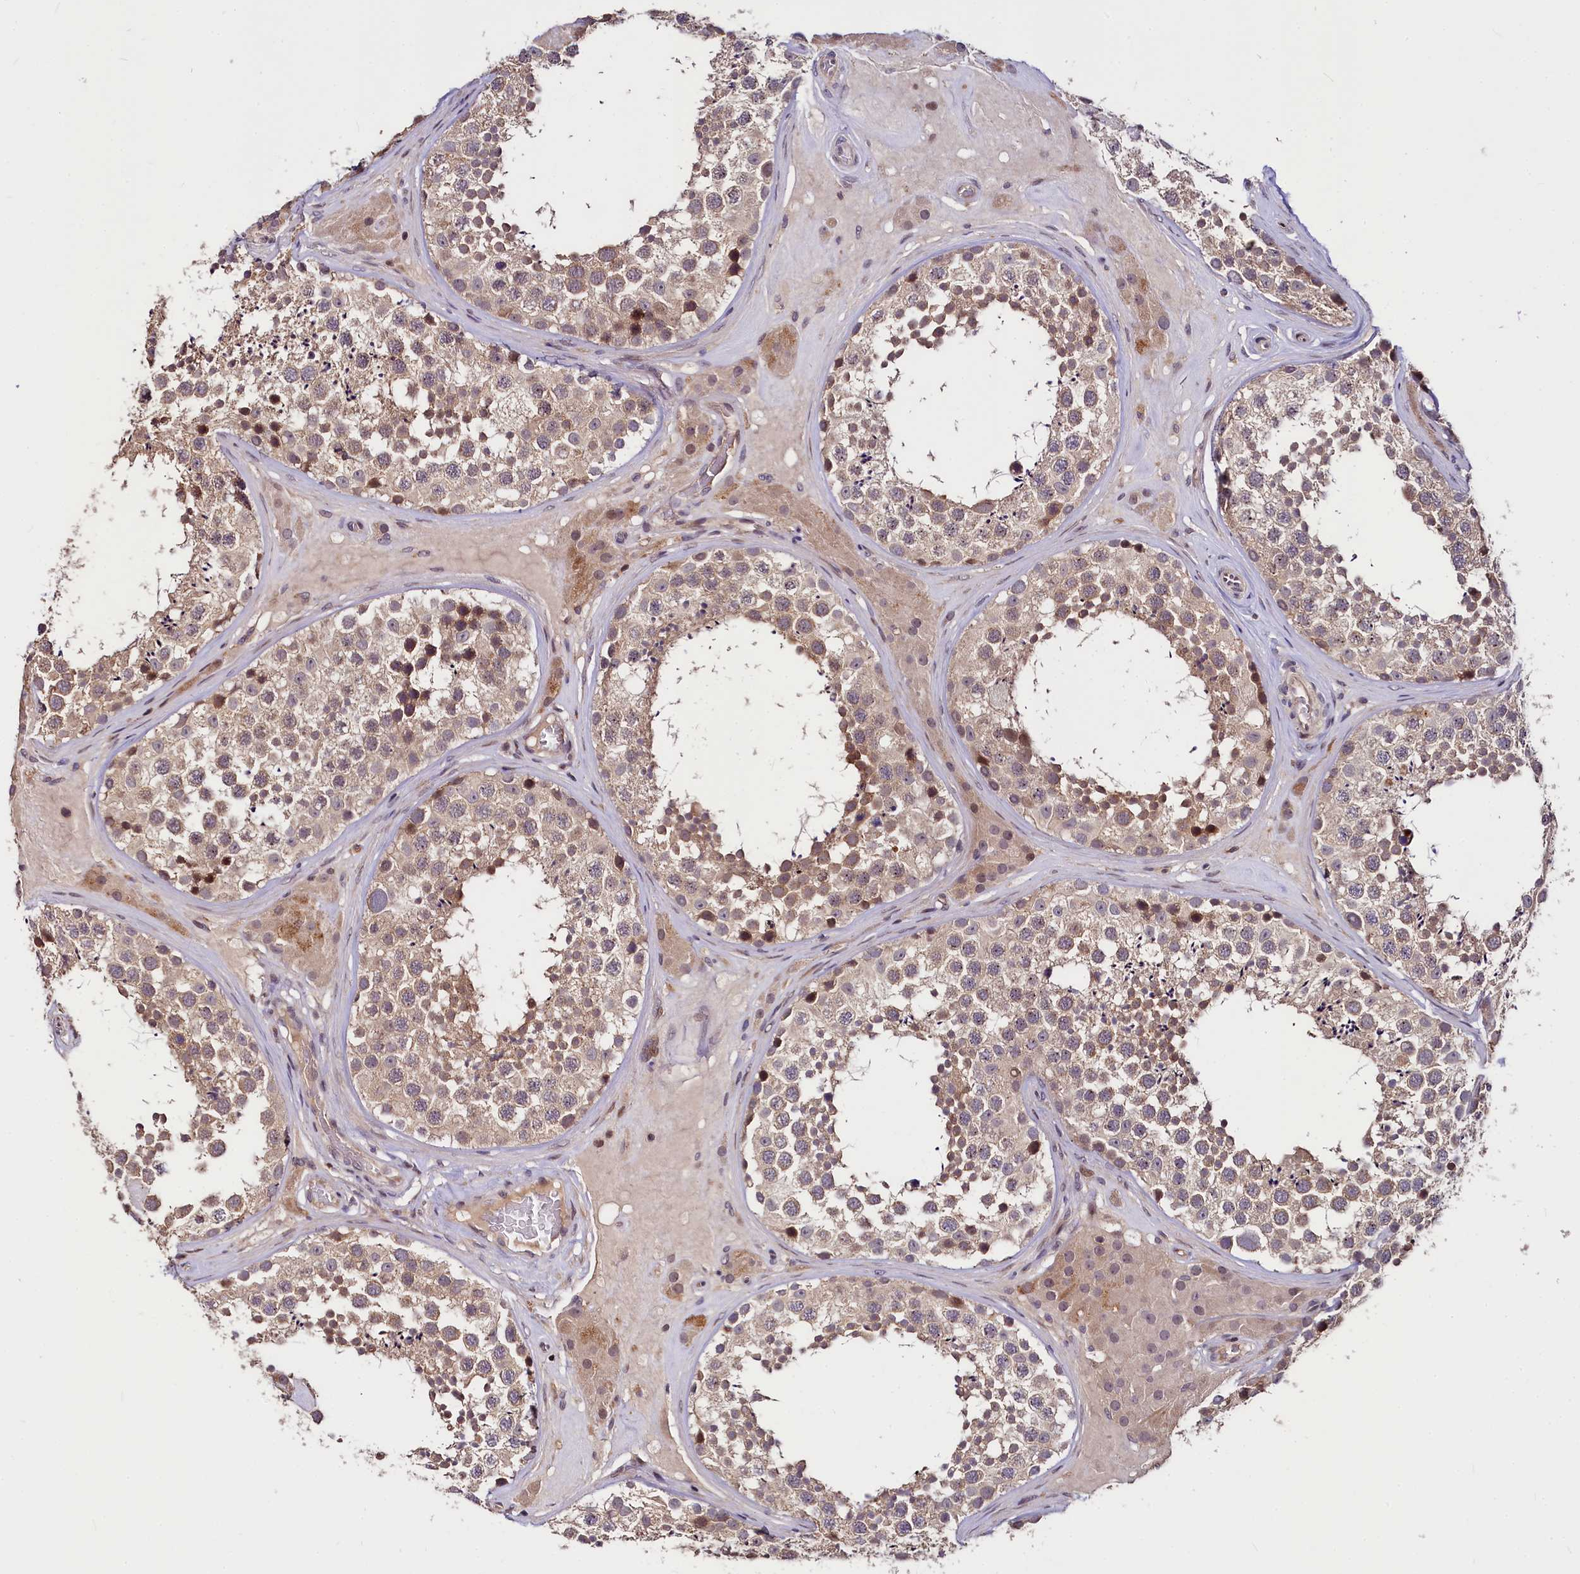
{"staining": {"intensity": "moderate", "quantity": ">75%", "location": "cytoplasmic/membranous"}, "tissue": "testis", "cell_type": "Cells in seminiferous ducts", "image_type": "normal", "snomed": [{"axis": "morphology", "description": "Normal tissue, NOS"}, {"axis": "topography", "description": "Testis"}], "caption": "Immunohistochemistry (IHC) image of normal testis stained for a protein (brown), which reveals medium levels of moderate cytoplasmic/membranous staining in about >75% of cells in seminiferous ducts.", "gene": "ATG101", "patient": {"sex": "male", "age": 46}}